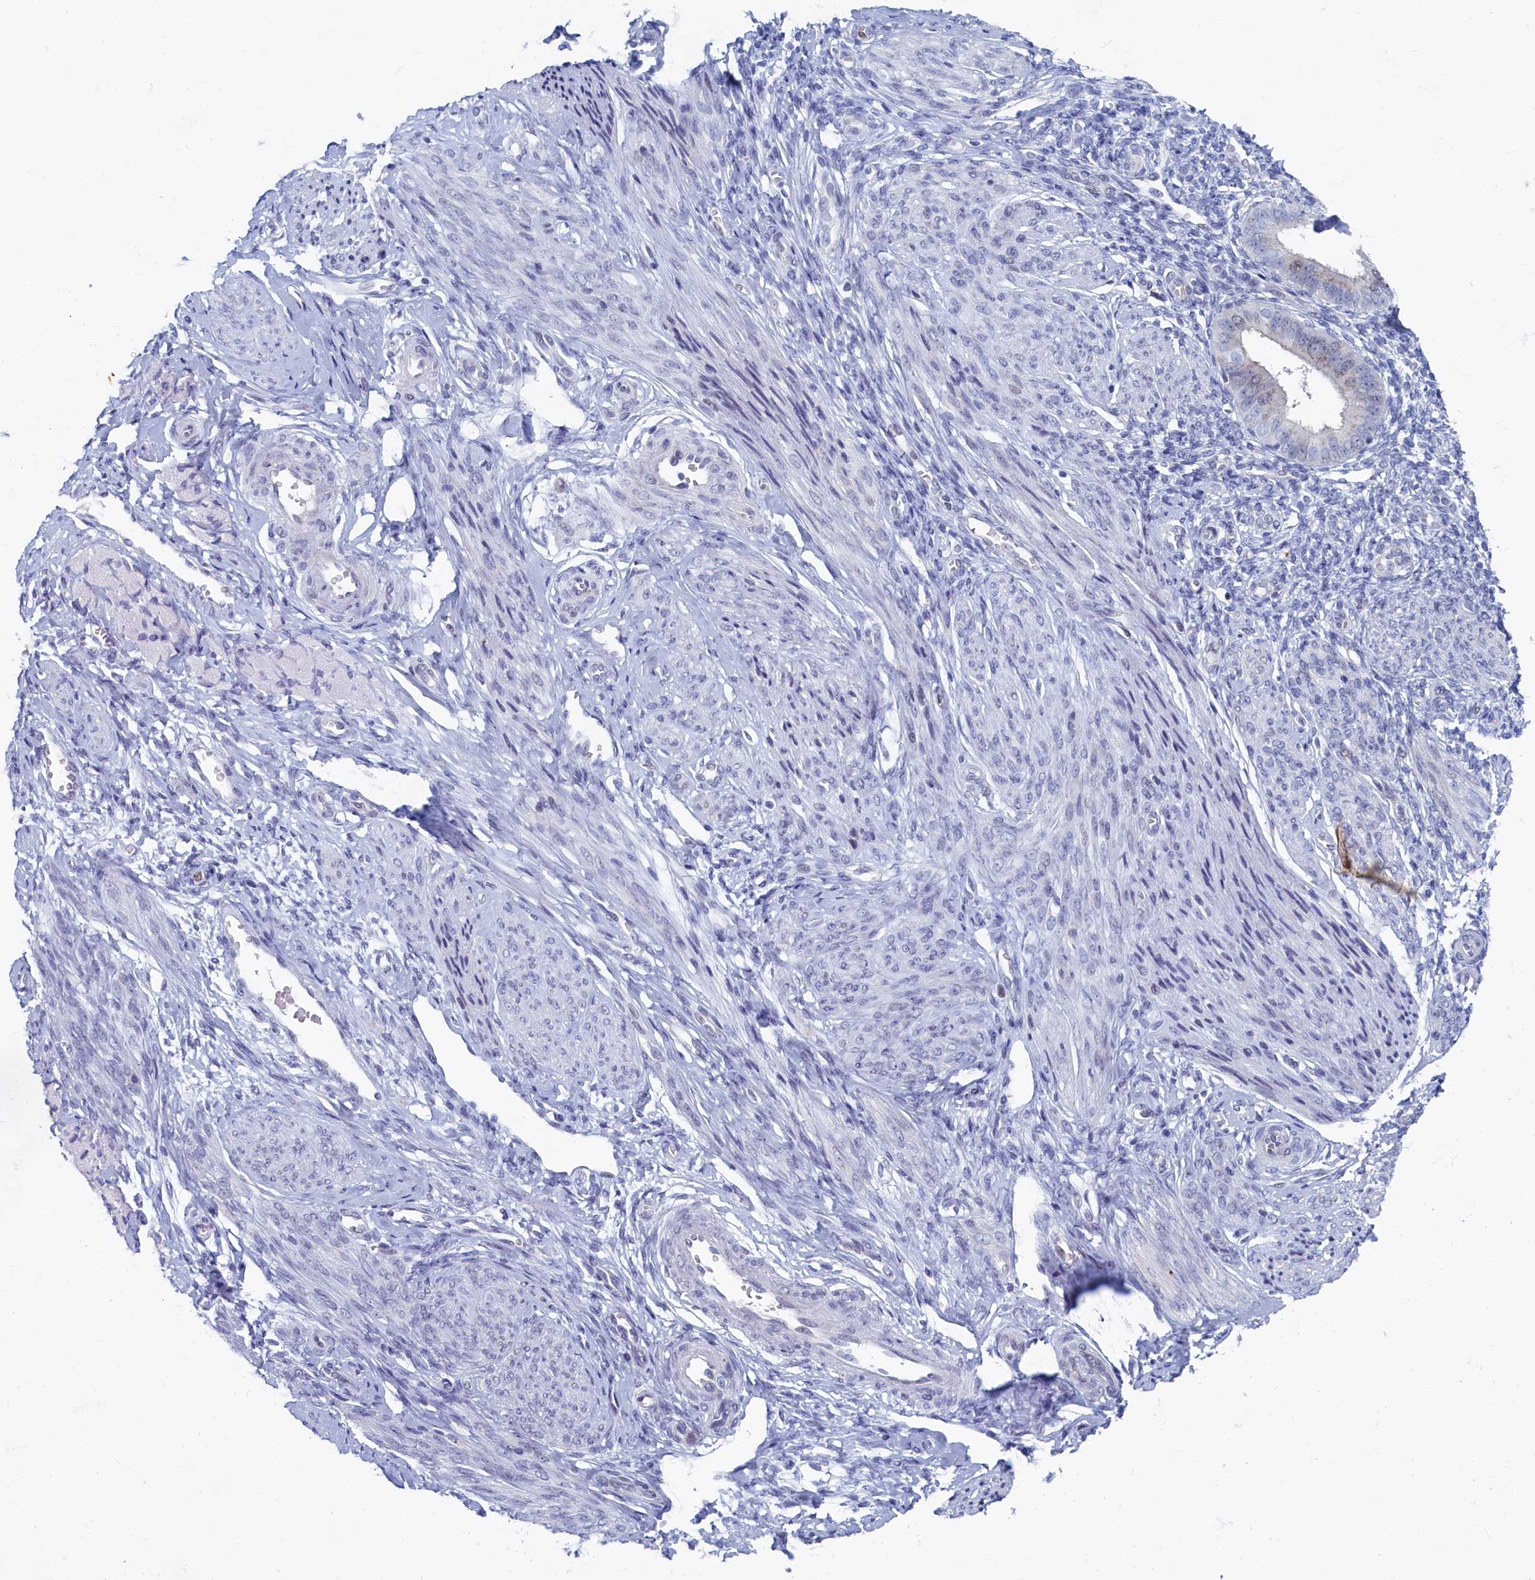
{"staining": {"intensity": "negative", "quantity": "none", "location": "none"}, "tissue": "endometrium", "cell_type": "Cells in endometrial stroma", "image_type": "normal", "snomed": [{"axis": "morphology", "description": "Normal tissue, NOS"}, {"axis": "topography", "description": "Uterus"}, {"axis": "topography", "description": "Endometrium"}], "caption": "High power microscopy image of an IHC histopathology image of normal endometrium, revealing no significant staining in cells in endometrial stroma.", "gene": "WDR76", "patient": {"sex": "female", "age": 48}}